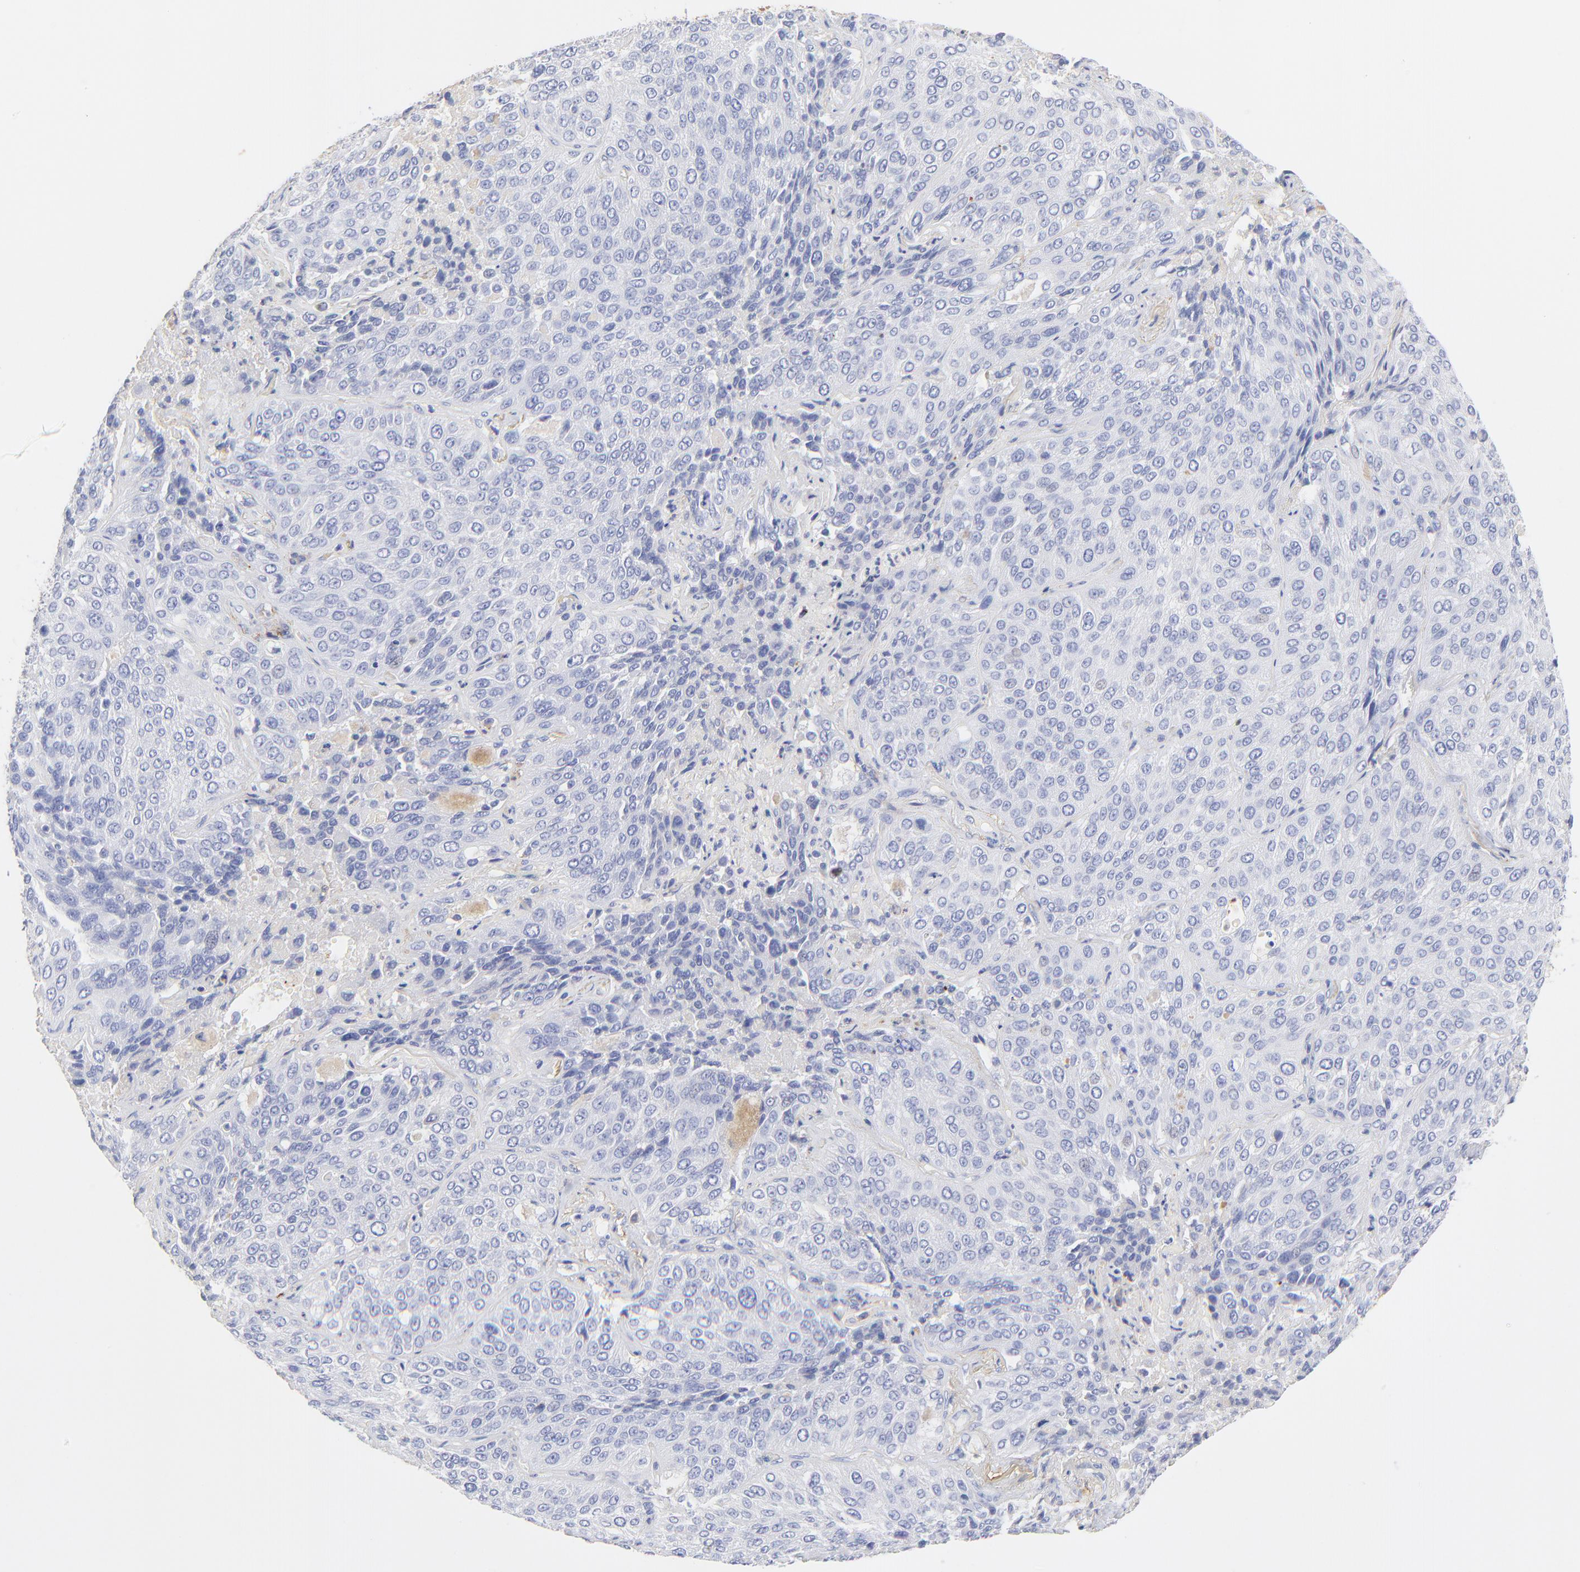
{"staining": {"intensity": "negative", "quantity": "none", "location": "none"}, "tissue": "lung cancer", "cell_type": "Tumor cells", "image_type": "cancer", "snomed": [{"axis": "morphology", "description": "Squamous cell carcinoma, NOS"}, {"axis": "topography", "description": "Lung"}], "caption": "DAB (3,3'-diaminobenzidine) immunohistochemical staining of human squamous cell carcinoma (lung) shows no significant expression in tumor cells.", "gene": "MDGA2", "patient": {"sex": "male", "age": 54}}